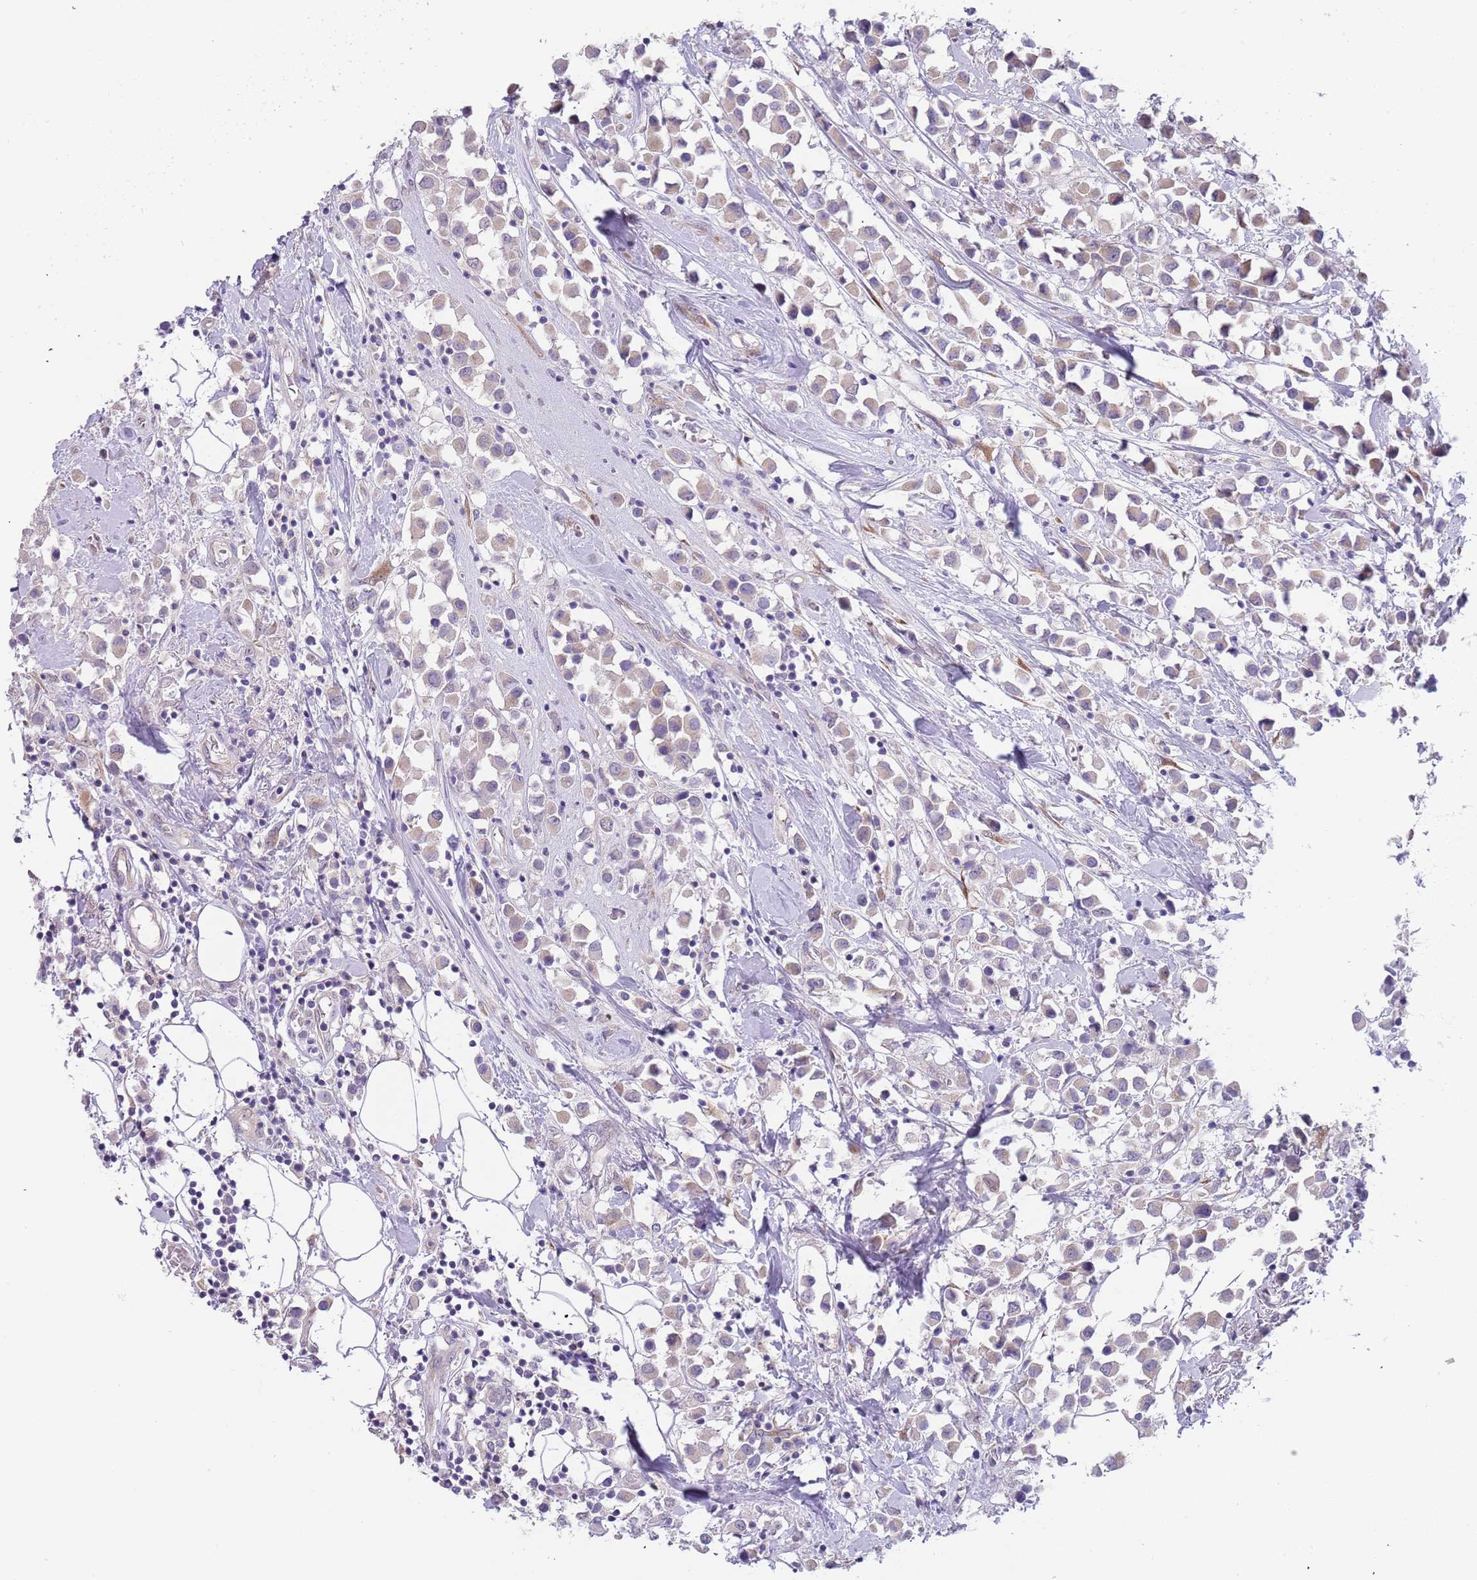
{"staining": {"intensity": "weak", "quantity": ">75%", "location": "cytoplasmic/membranous"}, "tissue": "breast cancer", "cell_type": "Tumor cells", "image_type": "cancer", "snomed": [{"axis": "morphology", "description": "Duct carcinoma"}, {"axis": "topography", "description": "Breast"}], "caption": "A brown stain shows weak cytoplasmic/membranous positivity of a protein in breast cancer (invasive ductal carcinoma) tumor cells.", "gene": "TNRC6C", "patient": {"sex": "female", "age": 61}}